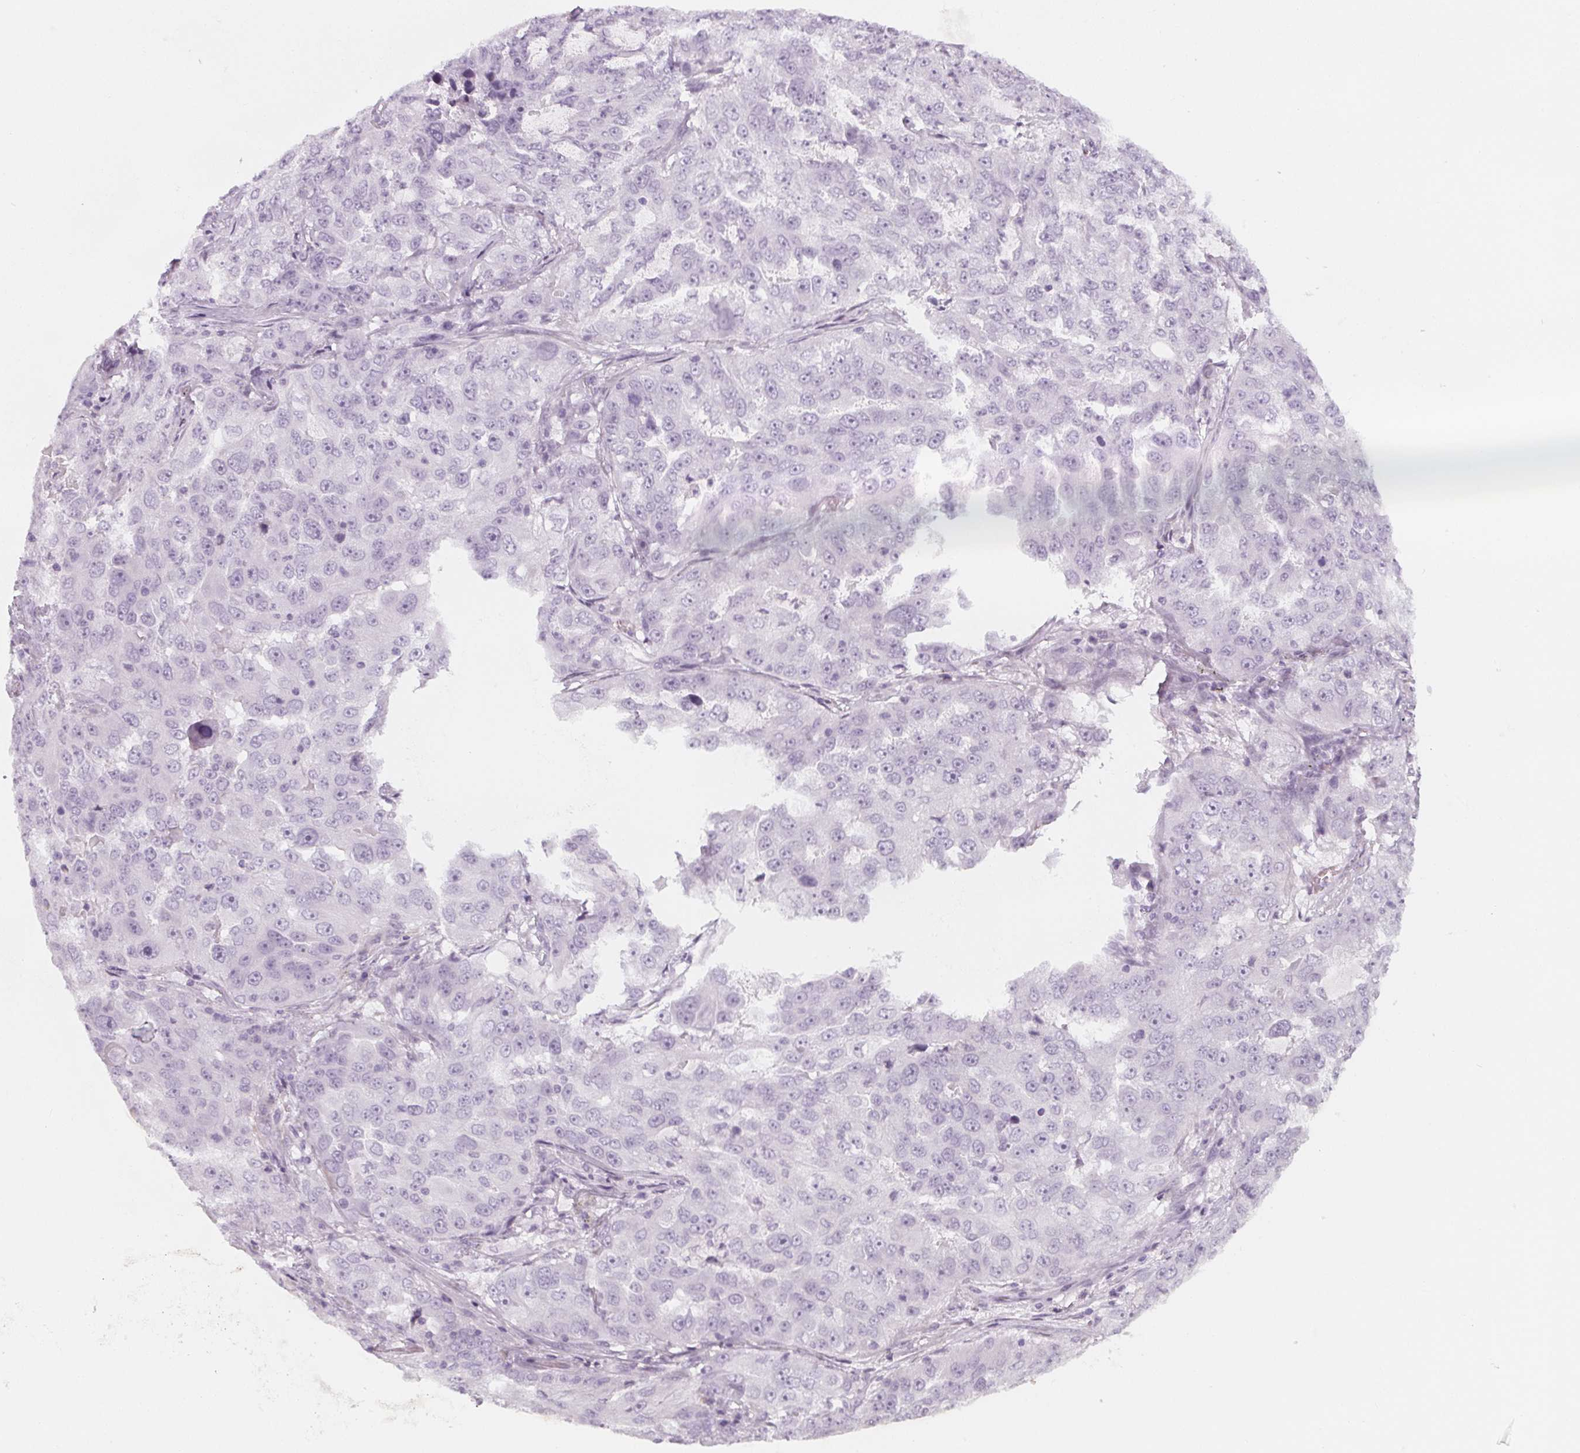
{"staining": {"intensity": "negative", "quantity": "none", "location": "none"}, "tissue": "lung cancer", "cell_type": "Tumor cells", "image_type": "cancer", "snomed": [{"axis": "morphology", "description": "Adenocarcinoma, NOS"}, {"axis": "topography", "description": "Lung"}], "caption": "Tumor cells are negative for protein expression in human adenocarcinoma (lung). Nuclei are stained in blue.", "gene": "MAP1A", "patient": {"sex": "female", "age": 61}}